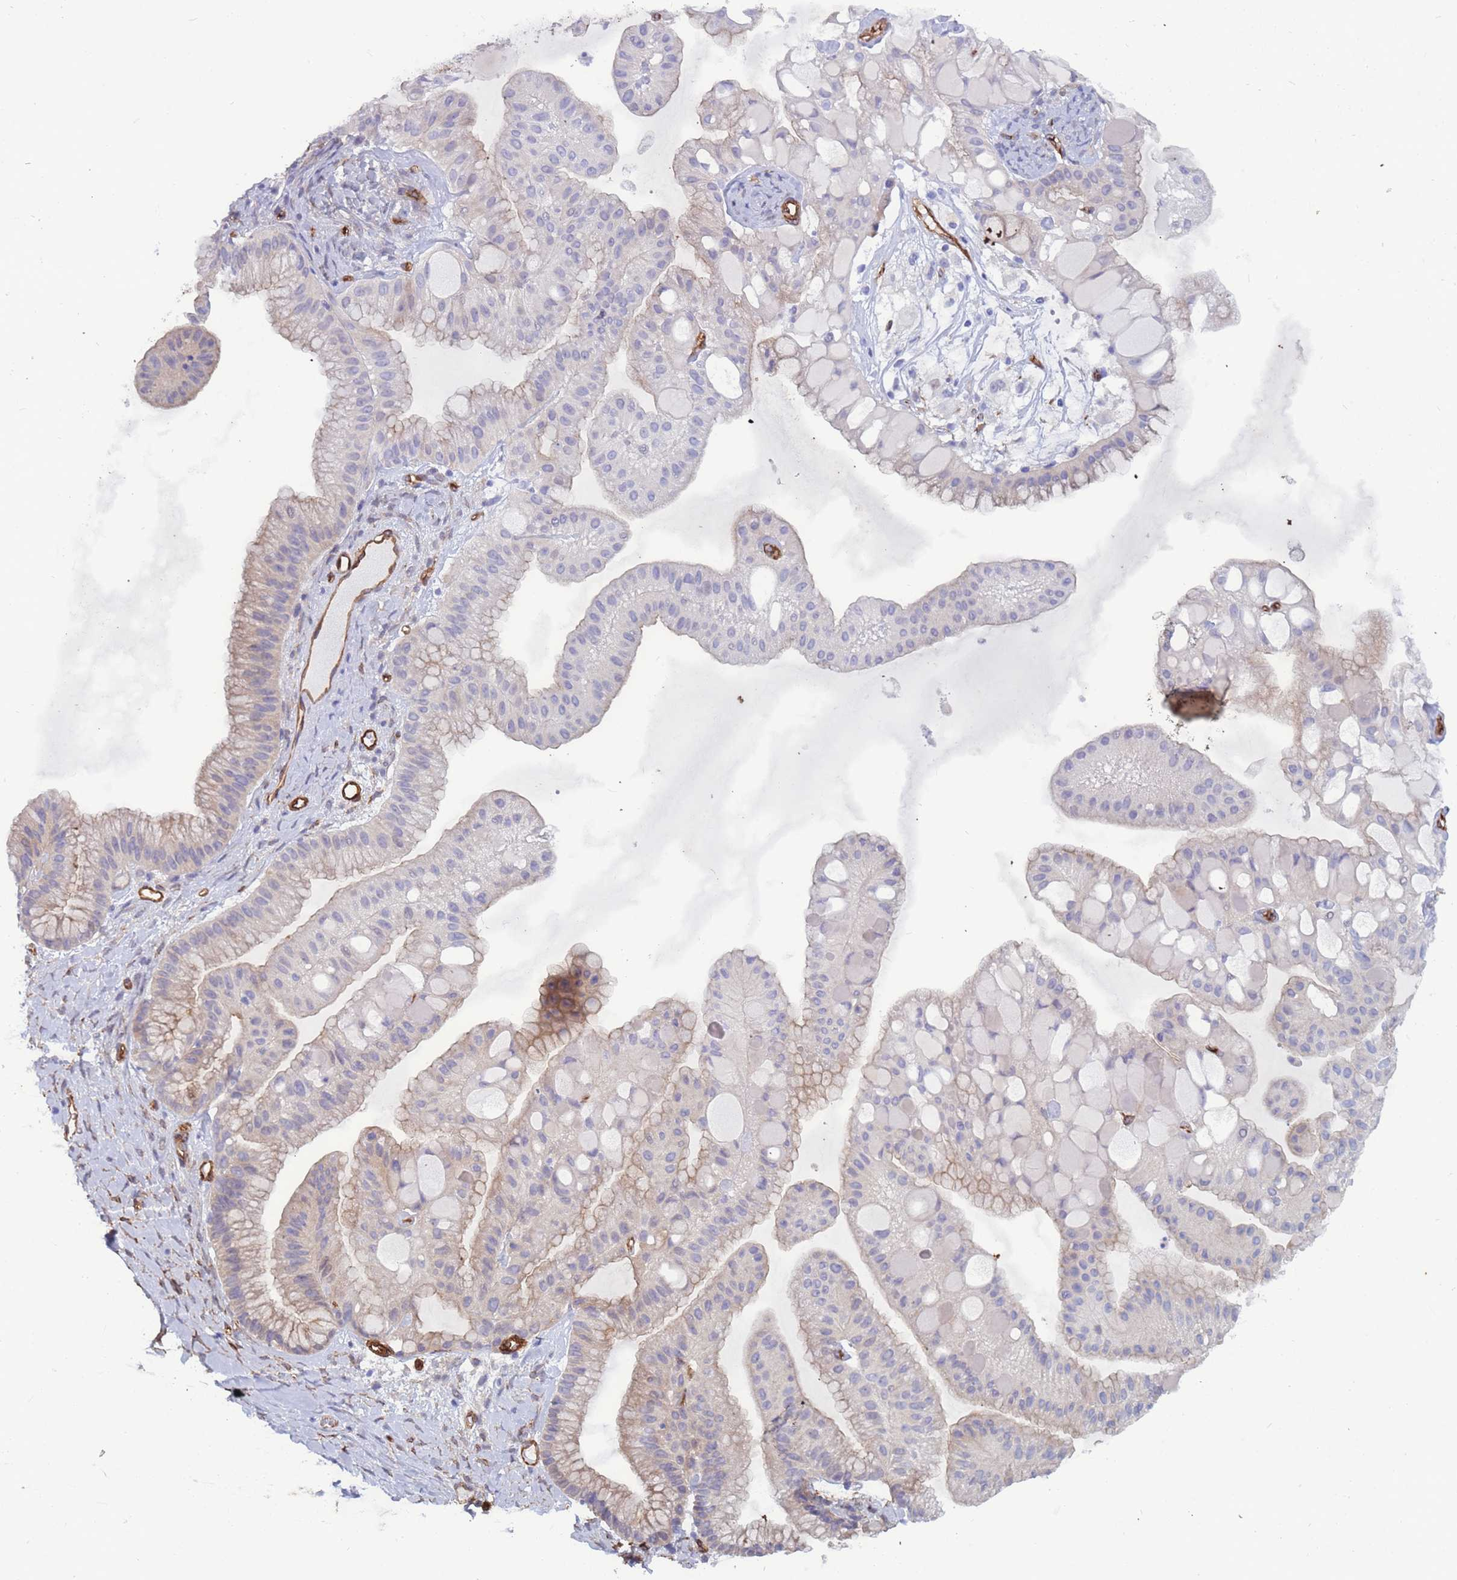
{"staining": {"intensity": "weak", "quantity": "<25%", "location": "cytoplasmic/membranous"}, "tissue": "ovarian cancer", "cell_type": "Tumor cells", "image_type": "cancer", "snomed": [{"axis": "morphology", "description": "Cystadenocarcinoma, mucinous, NOS"}, {"axis": "topography", "description": "Ovary"}], "caption": "IHC of human ovarian cancer (mucinous cystadenocarcinoma) demonstrates no expression in tumor cells.", "gene": "EHD2", "patient": {"sex": "female", "age": 61}}